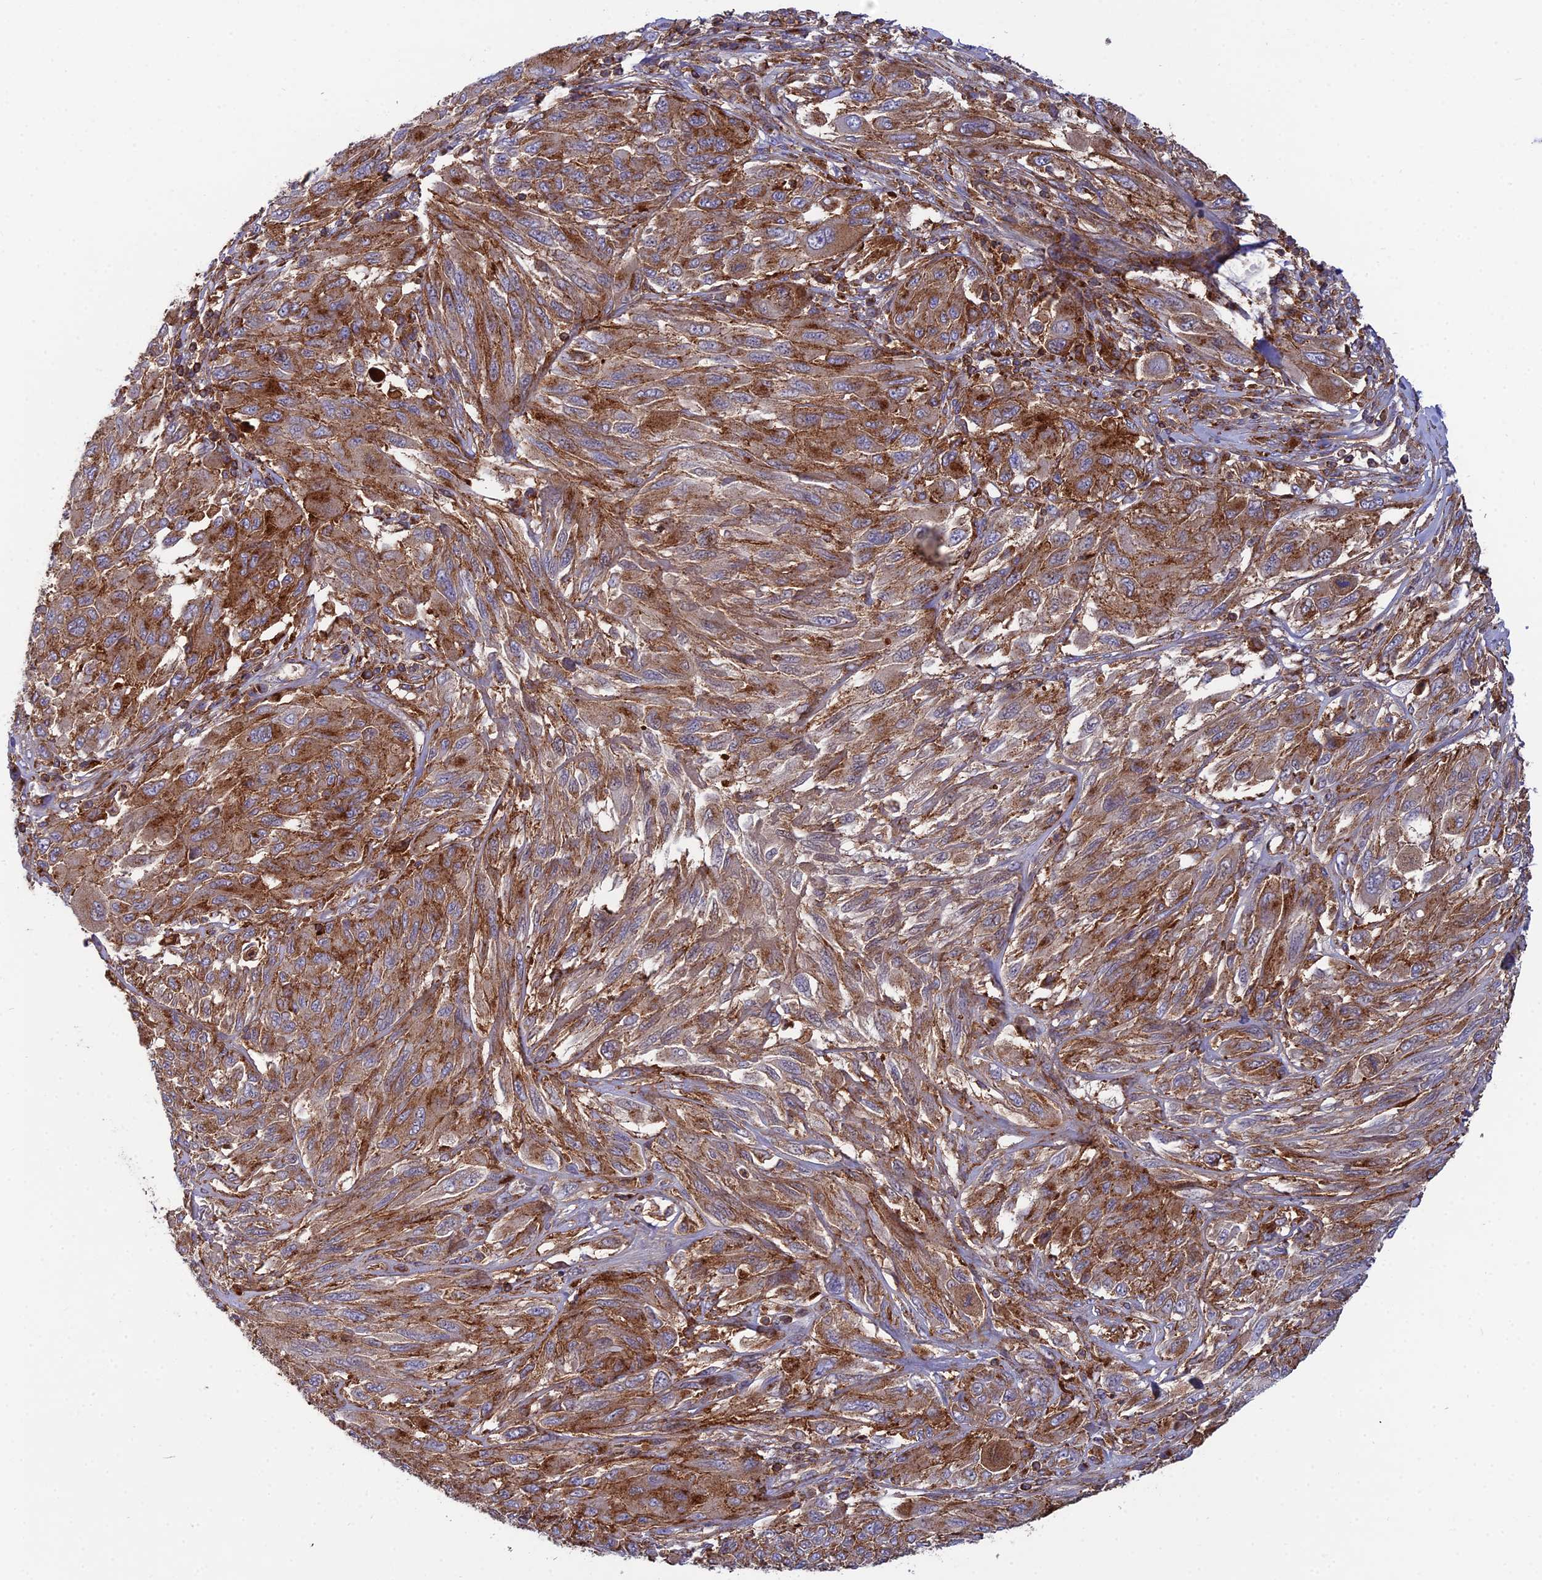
{"staining": {"intensity": "moderate", "quantity": ">75%", "location": "cytoplasmic/membranous"}, "tissue": "melanoma", "cell_type": "Tumor cells", "image_type": "cancer", "snomed": [{"axis": "morphology", "description": "Malignant melanoma, NOS"}, {"axis": "topography", "description": "Skin"}], "caption": "Melanoma stained for a protein (brown) demonstrates moderate cytoplasmic/membranous positive staining in approximately >75% of tumor cells.", "gene": "LNPEP", "patient": {"sex": "female", "age": 91}}